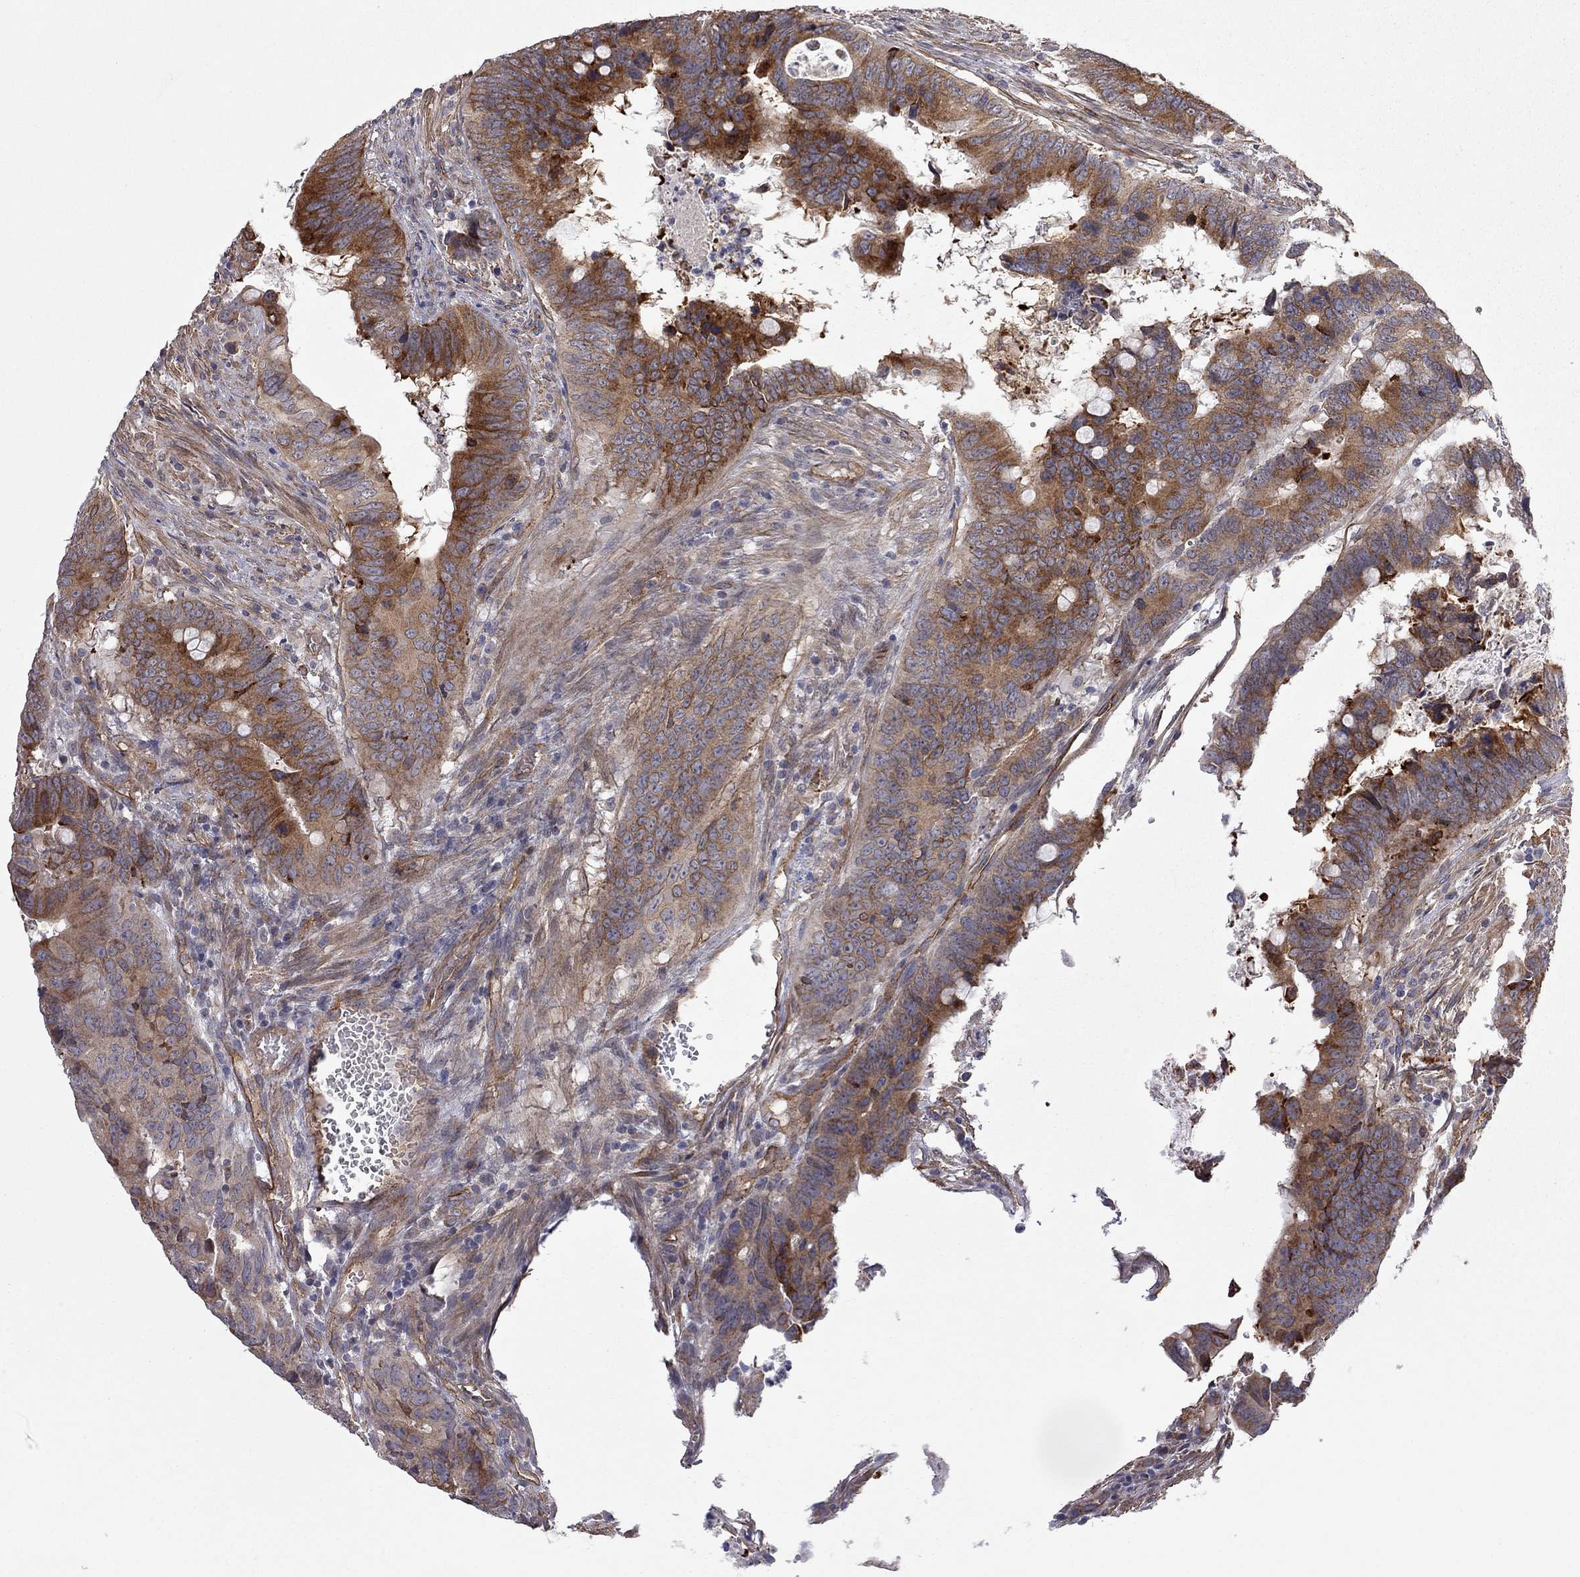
{"staining": {"intensity": "strong", "quantity": "25%-75%", "location": "cytoplasmic/membranous"}, "tissue": "colorectal cancer", "cell_type": "Tumor cells", "image_type": "cancer", "snomed": [{"axis": "morphology", "description": "Adenocarcinoma, NOS"}, {"axis": "topography", "description": "Colon"}], "caption": "Immunohistochemical staining of colorectal cancer (adenocarcinoma) shows high levels of strong cytoplasmic/membranous protein staining in about 25%-75% of tumor cells. Using DAB (brown) and hematoxylin (blue) stains, captured at high magnification using brightfield microscopy.", "gene": "EXOC3L2", "patient": {"sex": "female", "age": 82}}